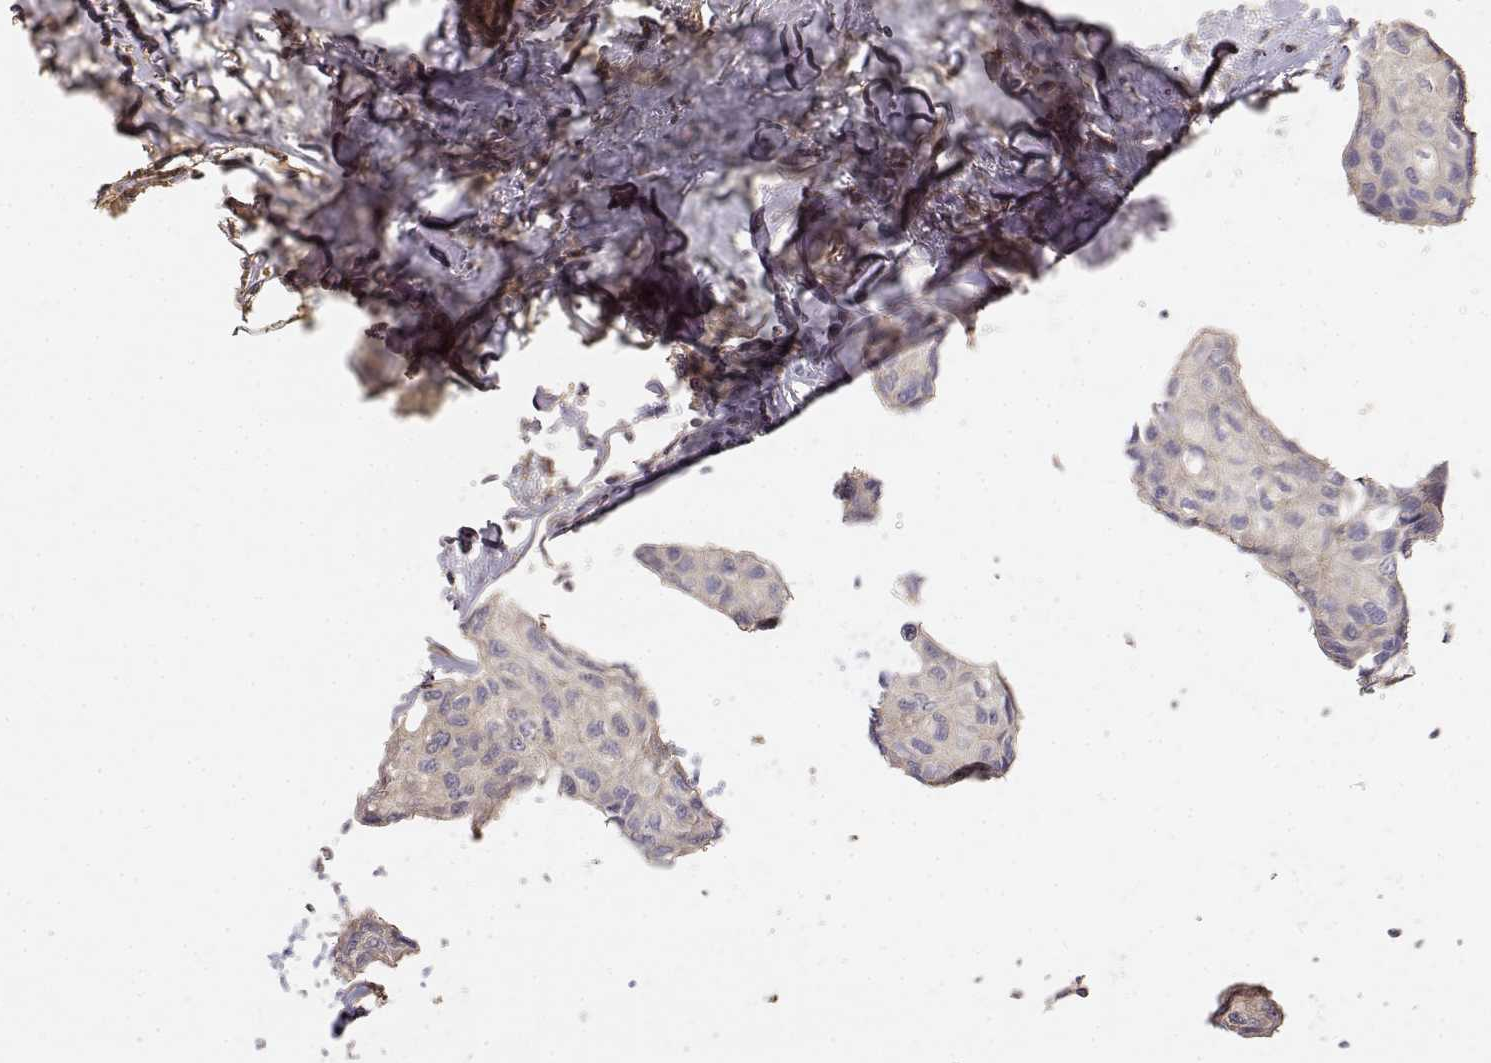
{"staining": {"intensity": "weak", "quantity": ">75%", "location": "cytoplasmic/membranous"}, "tissue": "breast cancer", "cell_type": "Tumor cells", "image_type": "cancer", "snomed": [{"axis": "morphology", "description": "Duct carcinoma"}, {"axis": "topography", "description": "Breast"}], "caption": "Immunohistochemical staining of human breast invasive ductal carcinoma shows weak cytoplasmic/membranous protein positivity in approximately >75% of tumor cells.", "gene": "PICK1", "patient": {"sex": "female", "age": 80}}